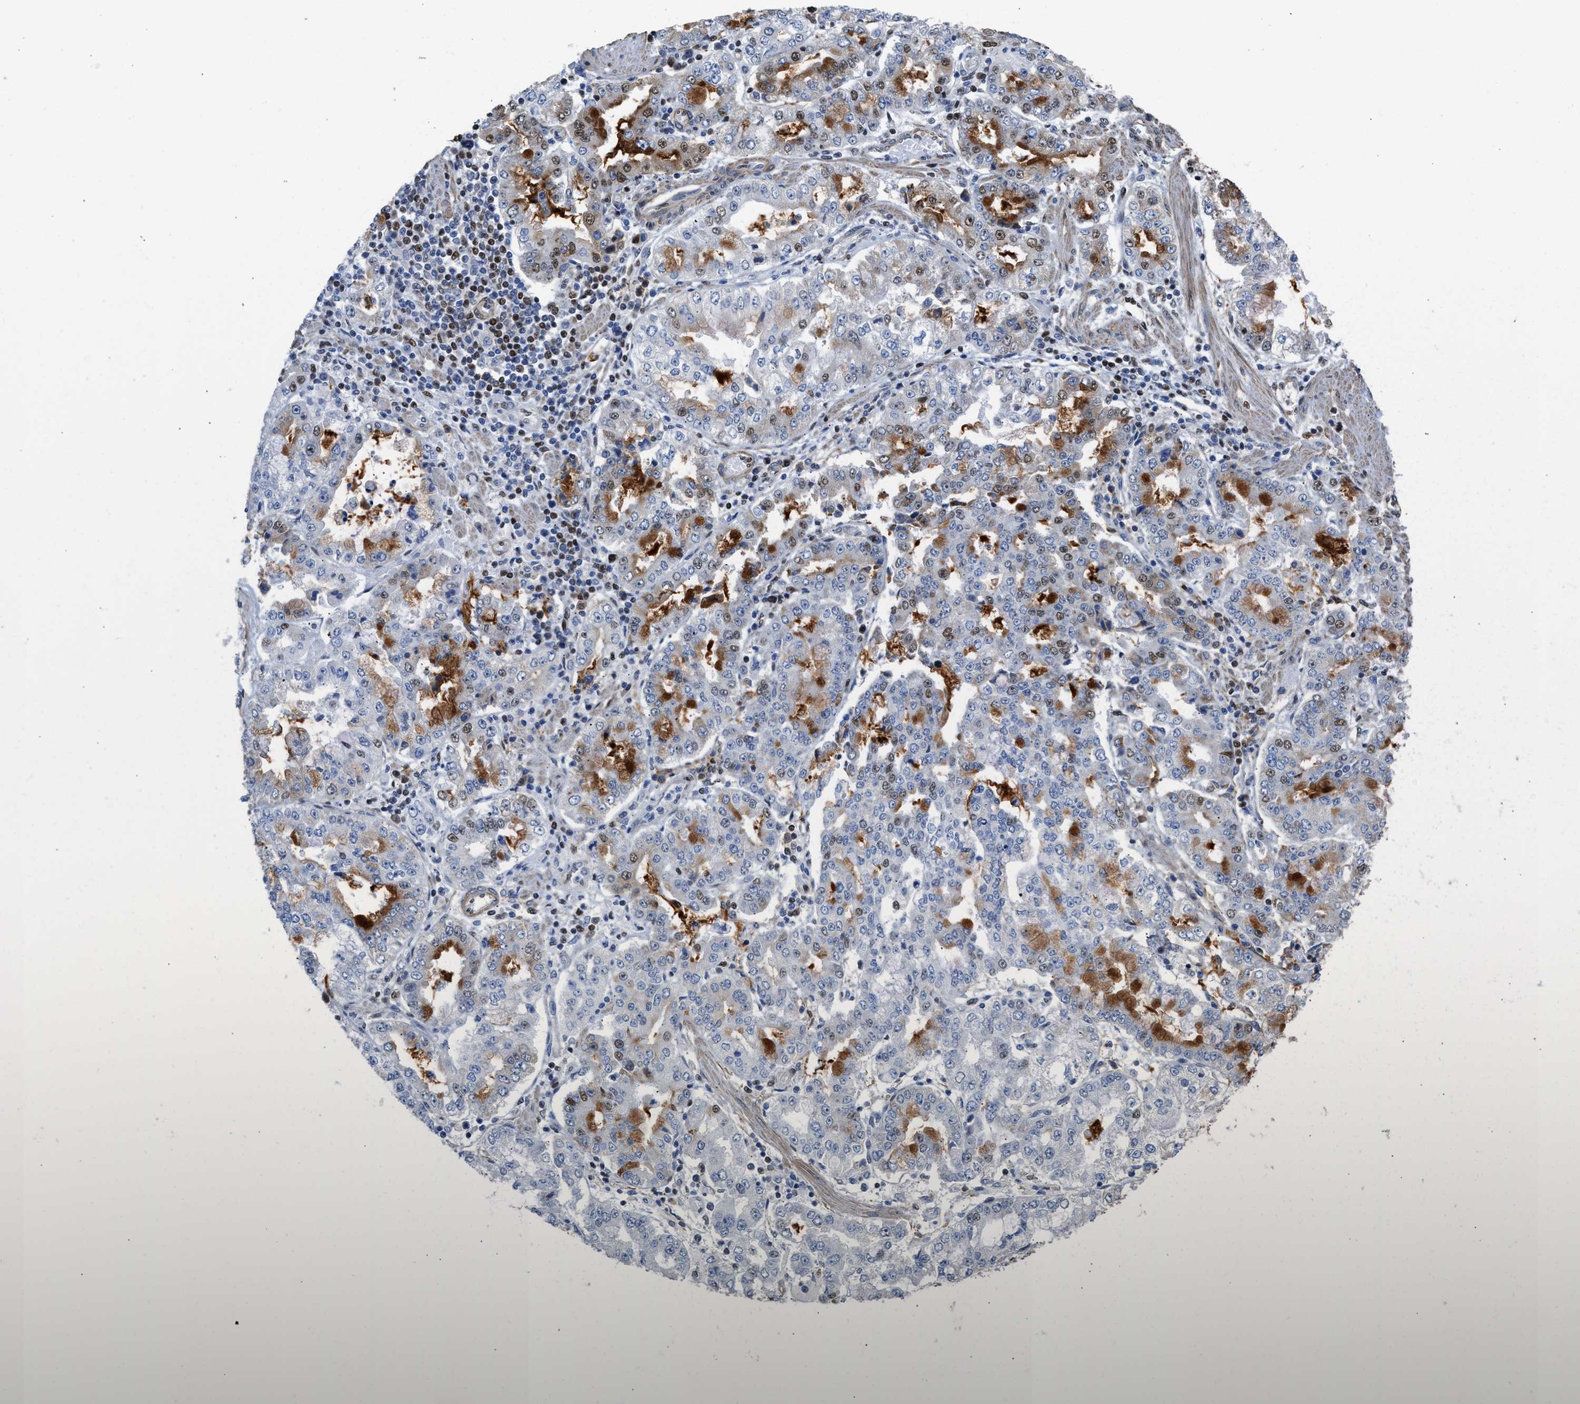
{"staining": {"intensity": "moderate", "quantity": "25%-75%", "location": "cytoplasmic/membranous,nuclear"}, "tissue": "stomach cancer", "cell_type": "Tumor cells", "image_type": "cancer", "snomed": [{"axis": "morphology", "description": "Adenocarcinoma, NOS"}, {"axis": "topography", "description": "Stomach"}], "caption": "Immunohistochemical staining of stomach adenocarcinoma demonstrates medium levels of moderate cytoplasmic/membranous and nuclear expression in approximately 25%-75% of tumor cells. (brown staining indicates protein expression, while blue staining denotes nuclei).", "gene": "SCAF4", "patient": {"sex": "male", "age": 76}}